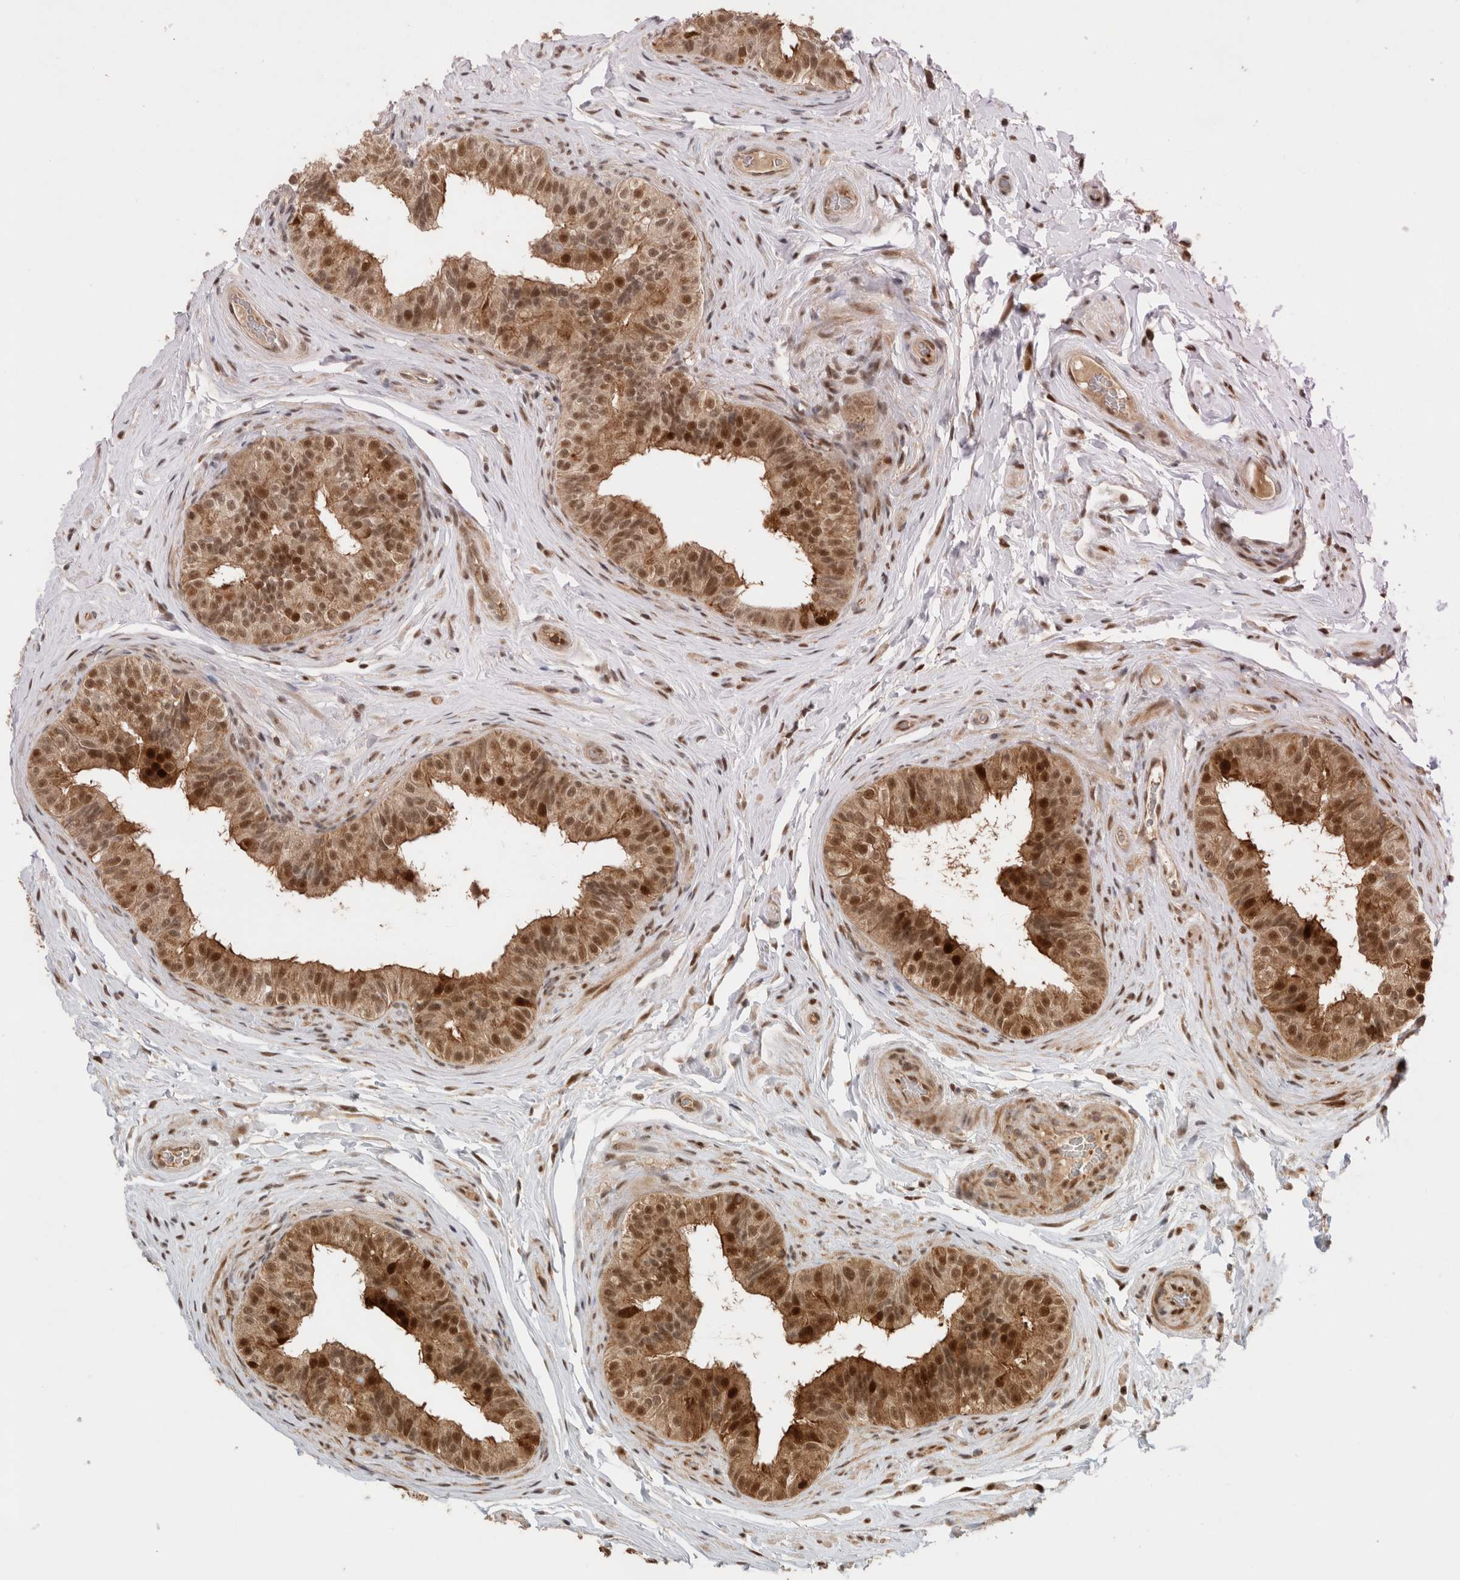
{"staining": {"intensity": "strong", "quantity": ">75%", "location": "cytoplasmic/membranous,nuclear"}, "tissue": "epididymis", "cell_type": "Glandular cells", "image_type": "normal", "snomed": [{"axis": "morphology", "description": "Normal tissue, NOS"}, {"axis": "topography", "description": "Epididymis"}], "caption": "This micrograph displays immunohistochemistry staining of unremarkable human epididymis, with high strong cytoplasmic/membranous,nuclear expression in about >75% of glandular cells.", "gene": "SNRNP40", "patient": {"sex": "male", "age": 49}}